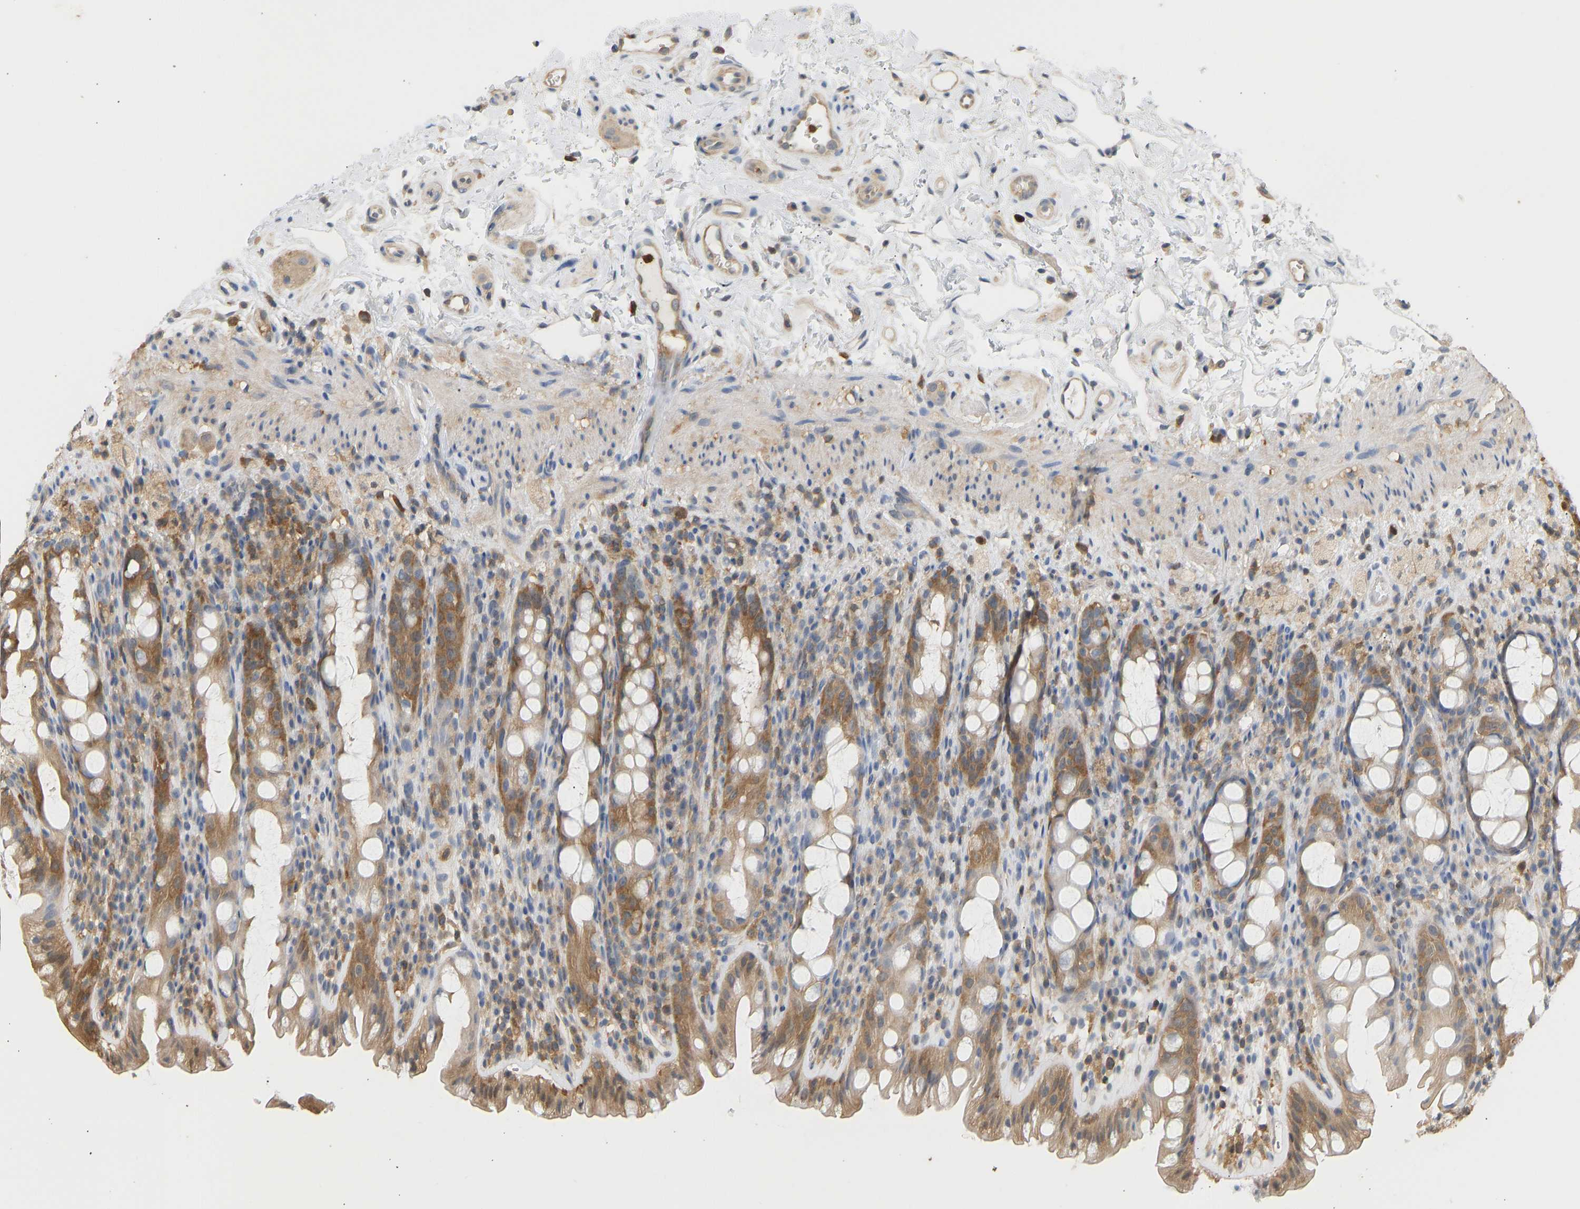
{"staining": {"intensity": "moderate", "quantity": ">75%", "location": "cytoplasmic/membranous"}, "tissue": "rectum", "cell_type": "Glandular cells", "image_type": "normal", "snomed": [{"axis": "morphology", "description": "Normal tissue, NOS"}, {"axis": "topography", "description": "Rectum"}], "caption": "Immunohistochemical staining of benign human rectum demonstrates >75% levels of moderate cytoplasmic/membranous protein positivity in about >75% of glandular cells. (Brightfield microscopy of DAB IHC at high magnification).", "gene": "ENO1", "patient": {"sex": "male", "age": 44}}